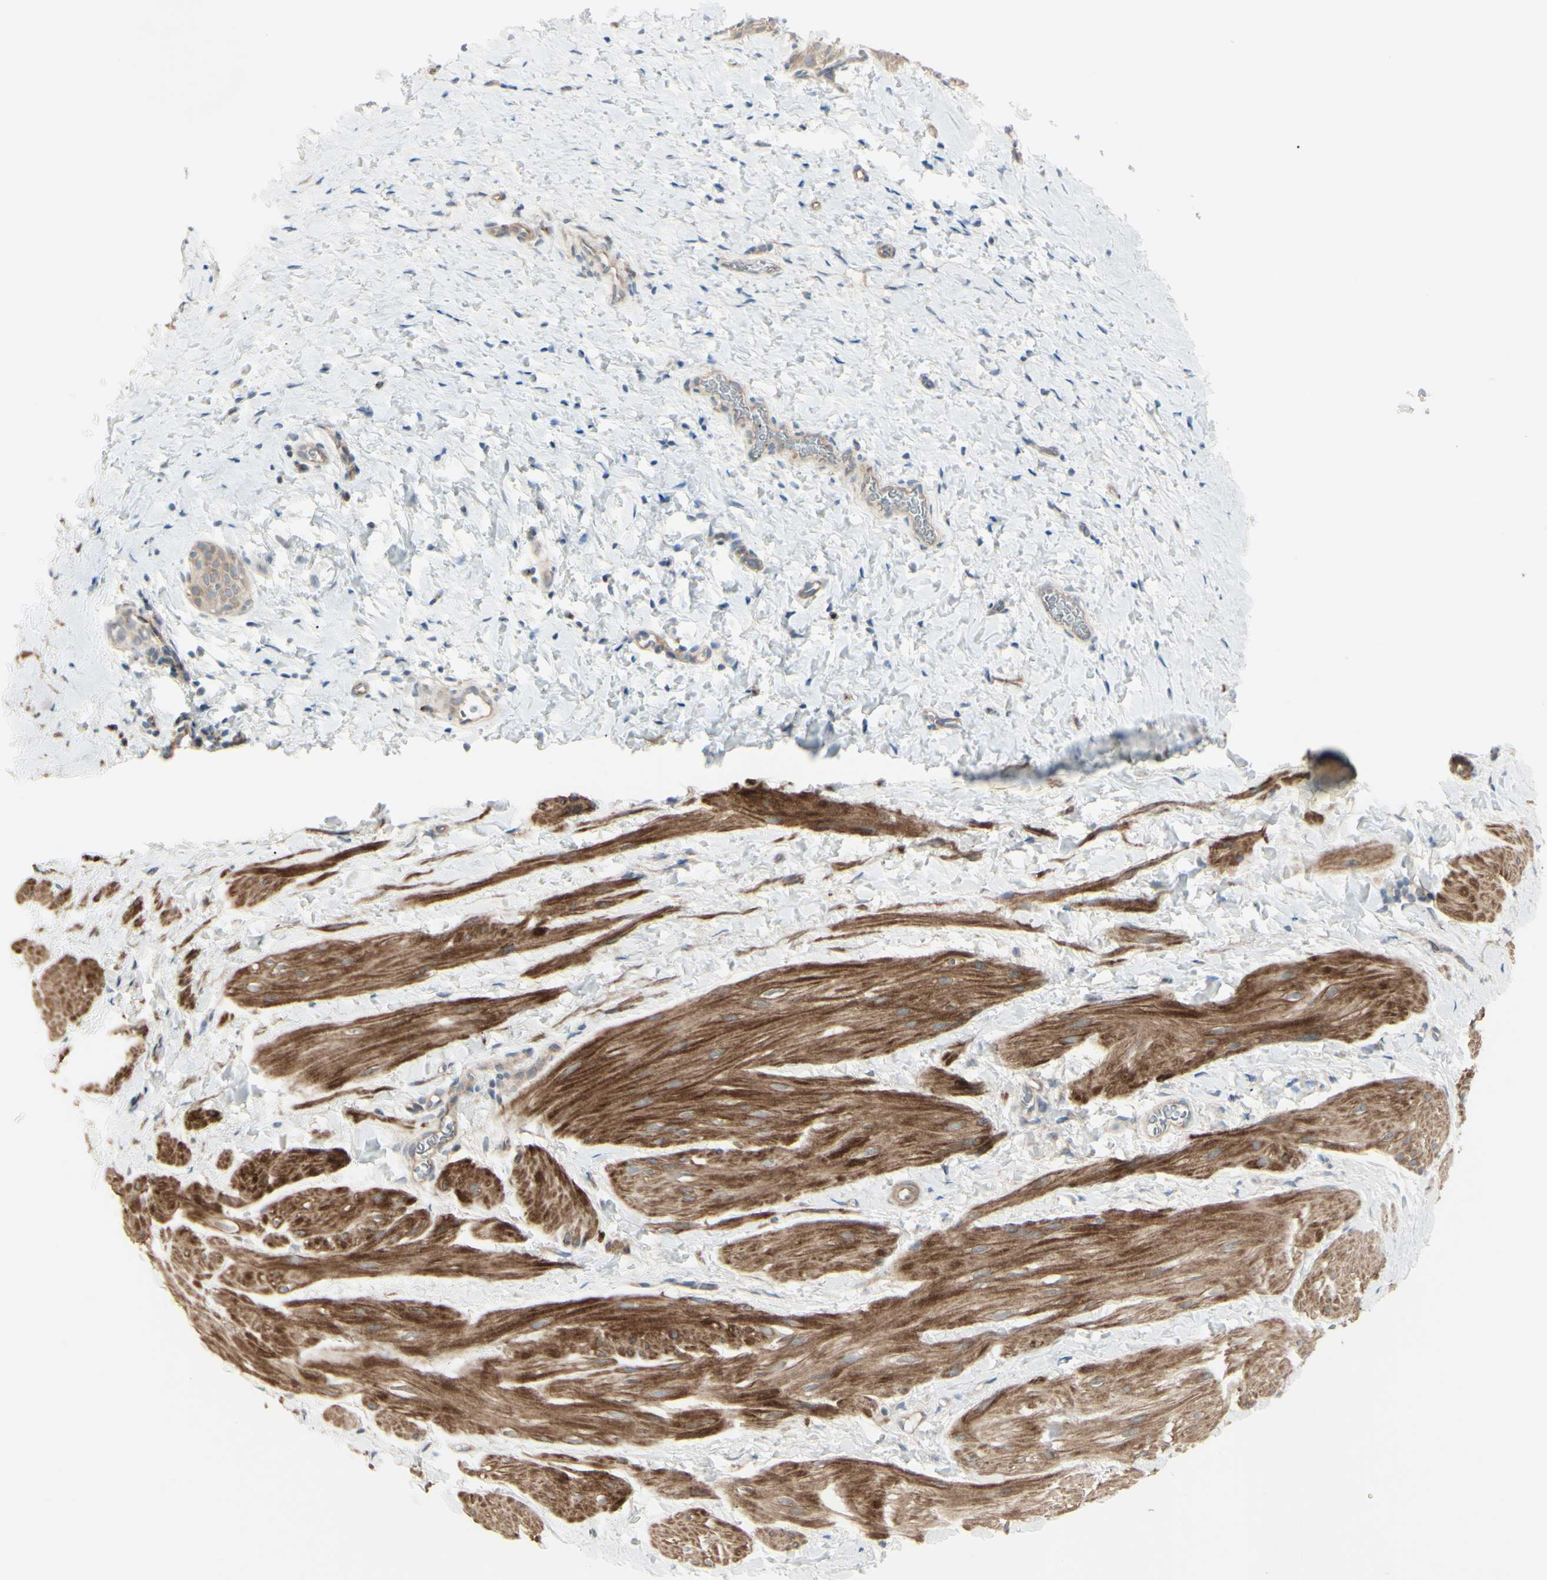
{"staining": {"intensity": "strong", "quantity": ">75%", "location": "cytoplasmic/membranous"}, "tissue": "smooth muscle", "cell_type": "Smooth muscle cells", "image_type": "normal", "snomed": [{"axis": "morphology", "description": "Normal tissue, NOS"}, {"axis": "topography", "description": "Smooth muscle"}], "caption": "An image of human smooth muscle stained for a protein reveals strong cytoplasmic/membranous brown staining in smooth muscle cells.", "gene": "LRRK1", "patient": {"sex": "male", "age": 16}}